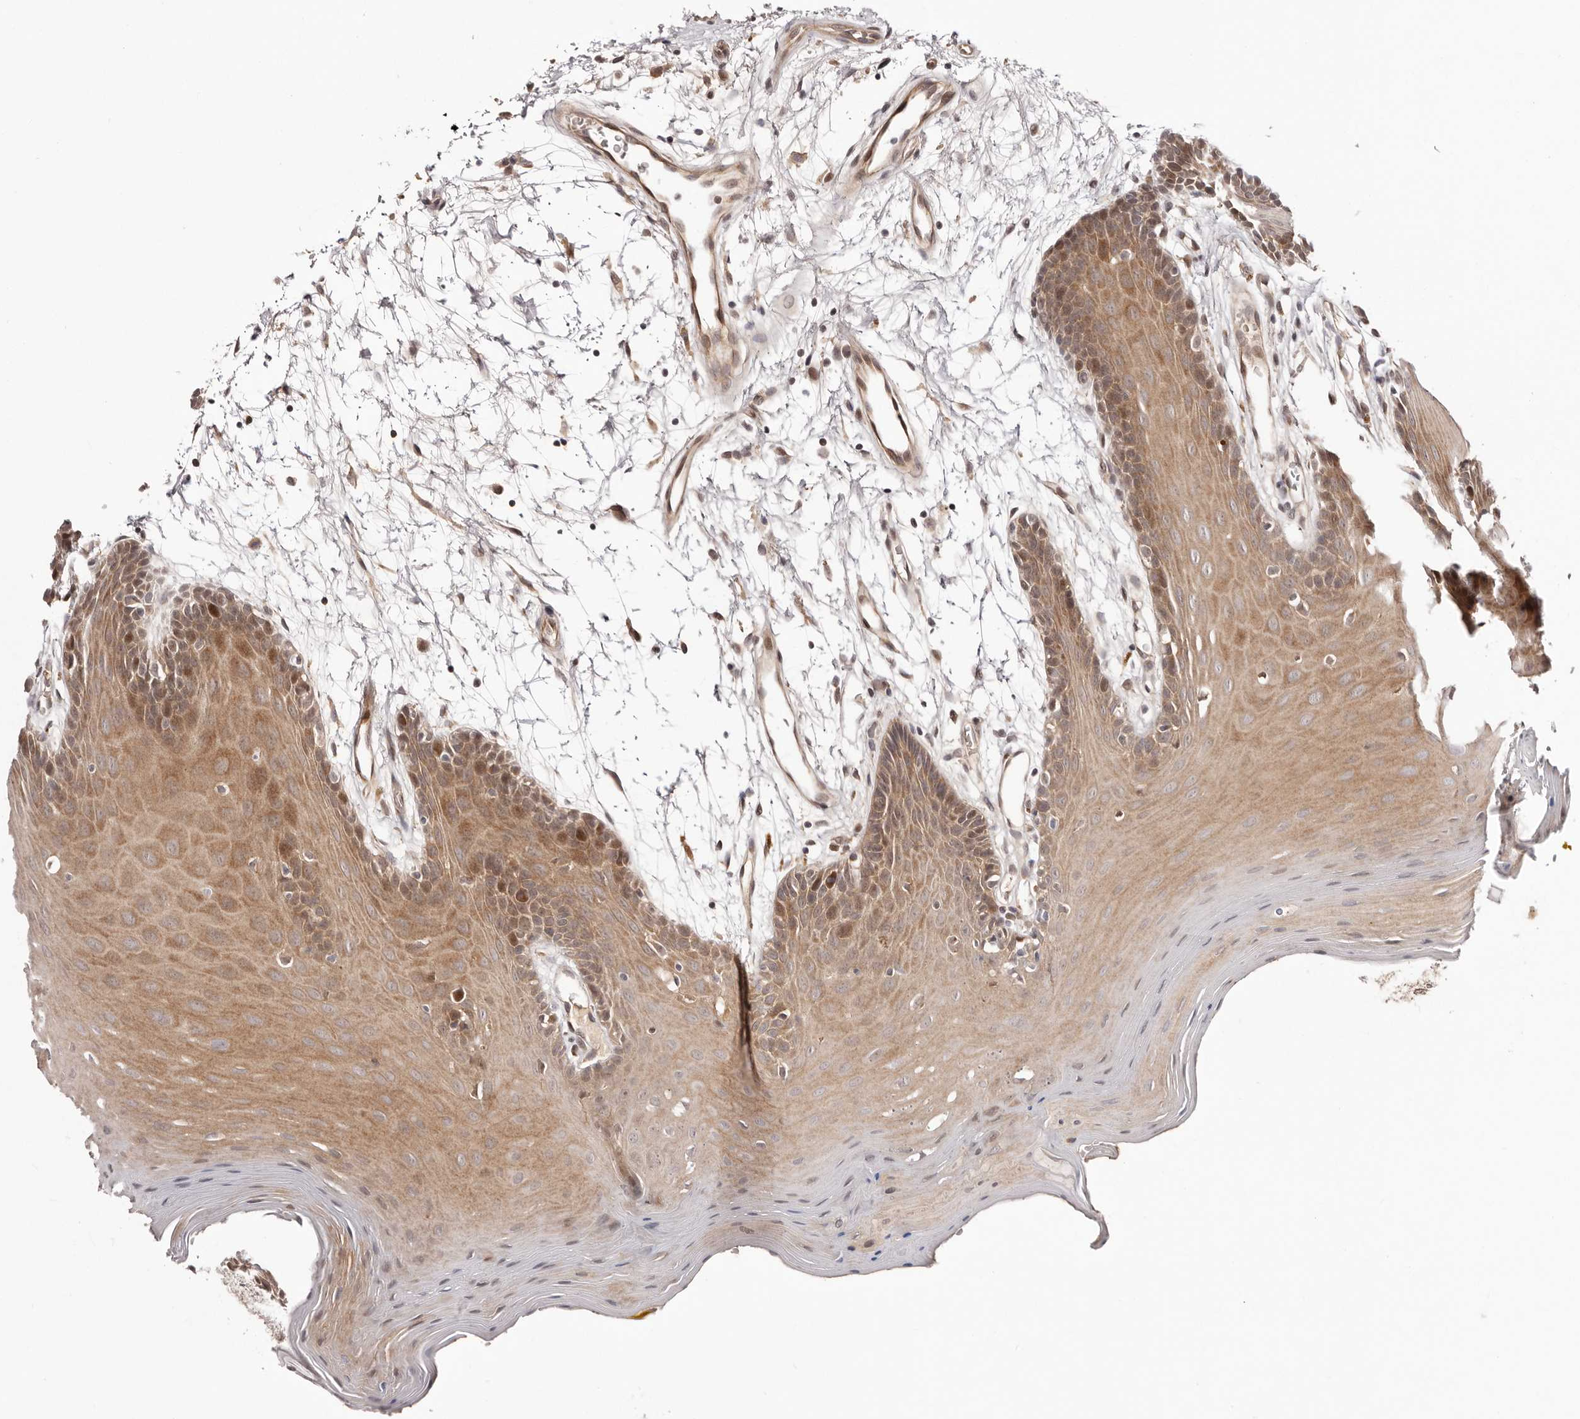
{"staining": {"intensity": "moderate", "quantity": "25%-75%", "location": "cytoplasmic/membranous,nuclear"}, "tissue": "oral mucosa", "cell_type": "Squamous epithelial cells", "image_type": "normal", "snomed": [{"axis": "morphology", "description": "Normal tissue, NOS"}, {"axis": "morphology", "description": "Squamous cell carcinoma, NOS"}, {"axis": "topography", "description": "Skeletal muscle"}, {"axis": "topography", "description": "Oral tissue"}, {"axis": "topography", "description": "Salivary gland"}, {"axis": "topography", "description": "Head-Neck"}], "caption": "A histopathology image of human oral mucosa stained for a protein exhibits moderate cytoplasmic/membranous,nuclear brown staining in squamous epithelial cells. (Stains: DAB (3,3'-diaminobenzidine) in brown, nuclei in blue, Microscopy: brightfield microscopy at high magnification).", "gene": "EGR3", "patient": {"sex": "male", "age": 54}}